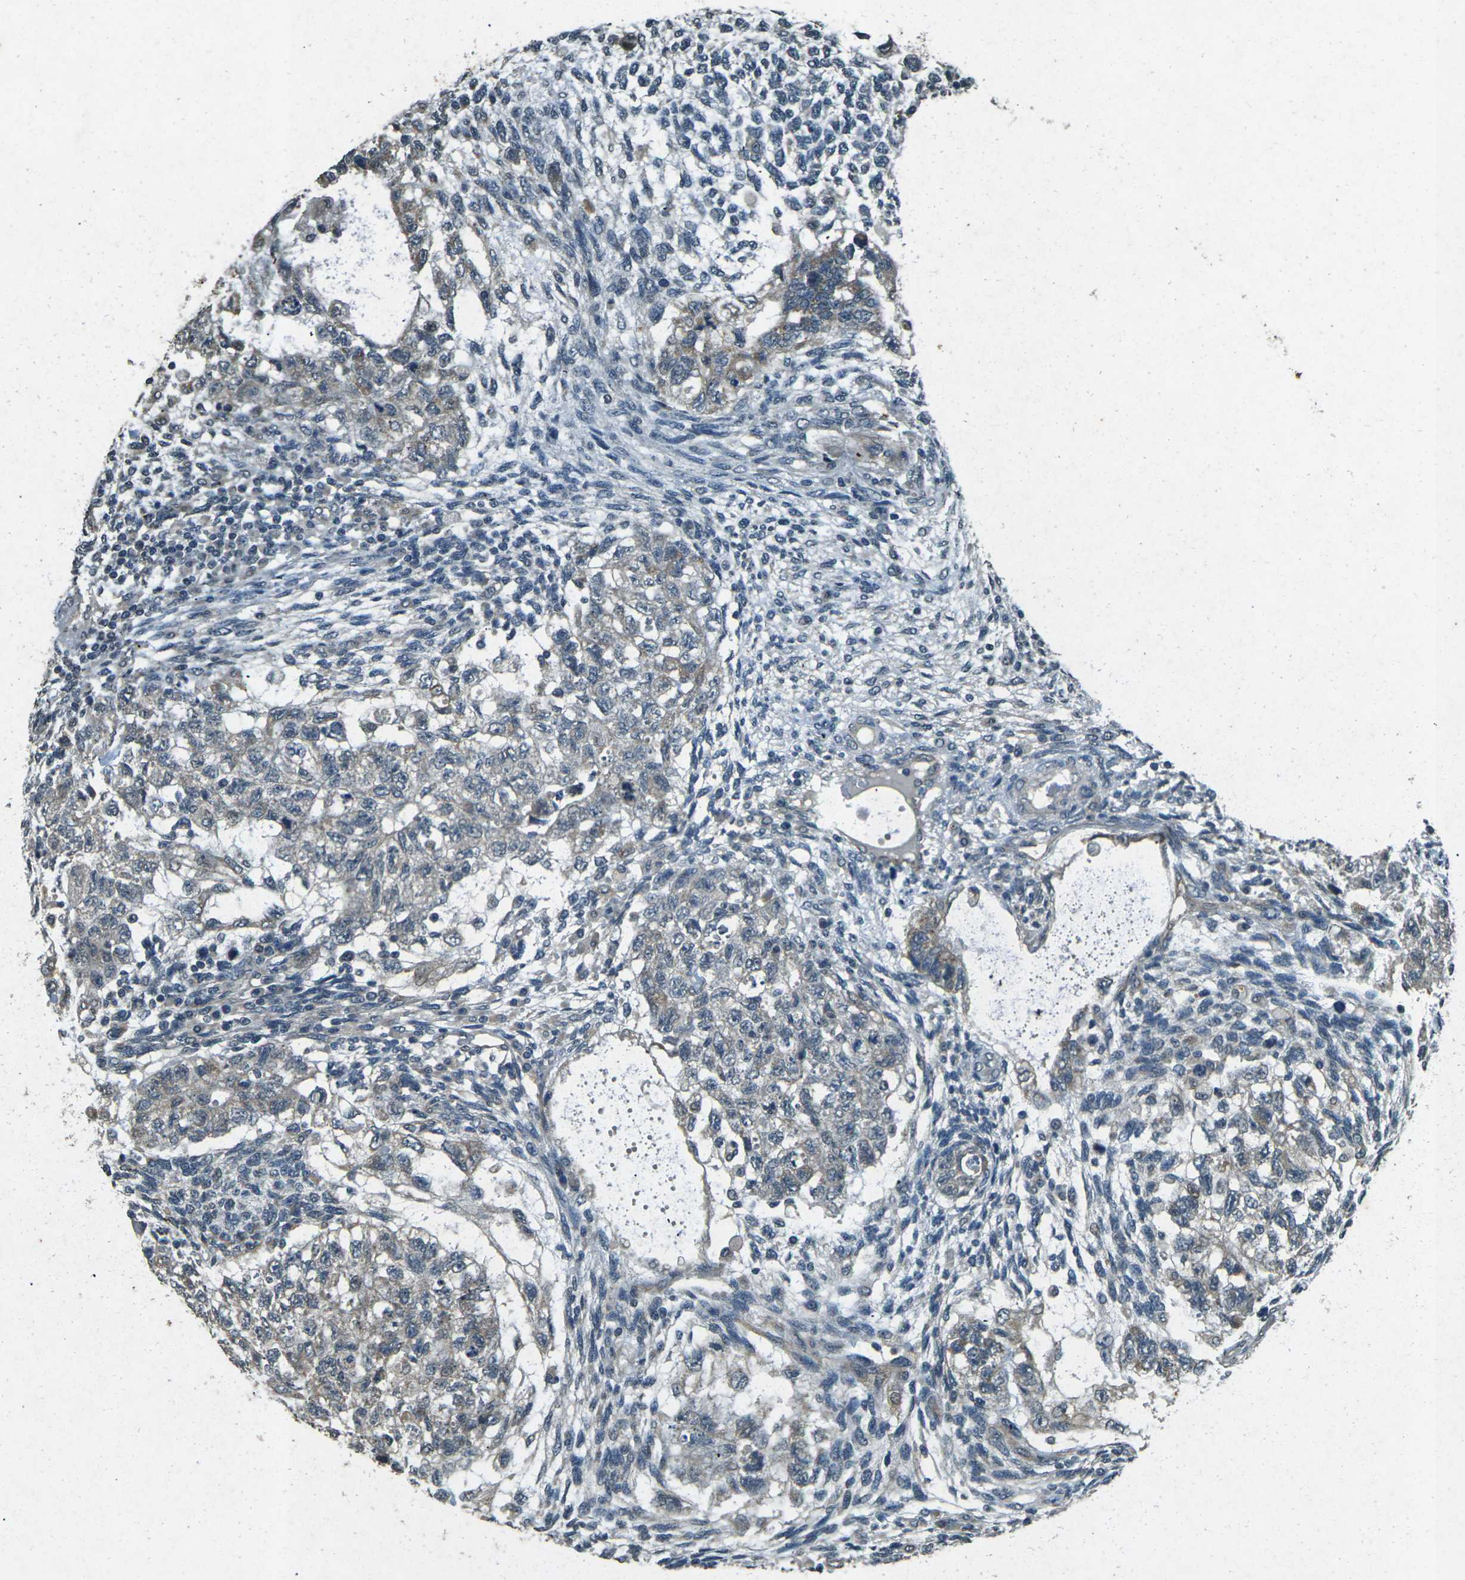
{"staining": {"intensity": "weak", "quantity": "<25%", "location": "cytoplasmic/membranous"}, "tissue": "testis cancer", "cell_type": "Tumor cells", "image_type": "cancer", "snomed": [{"axis": "morphology", "description": "Normal tissue, NOS"}, {"axis": "morphology", "description": "Carcinoma, Embryonal, NOS"}, {"axis": "topography", "description": "Testis"}], "caption": "Tumor cells show no significant staining in embryonal carcinoma (testis).", "gene": "PDE2A", "patient": {"sex": "male", "age": 36}}